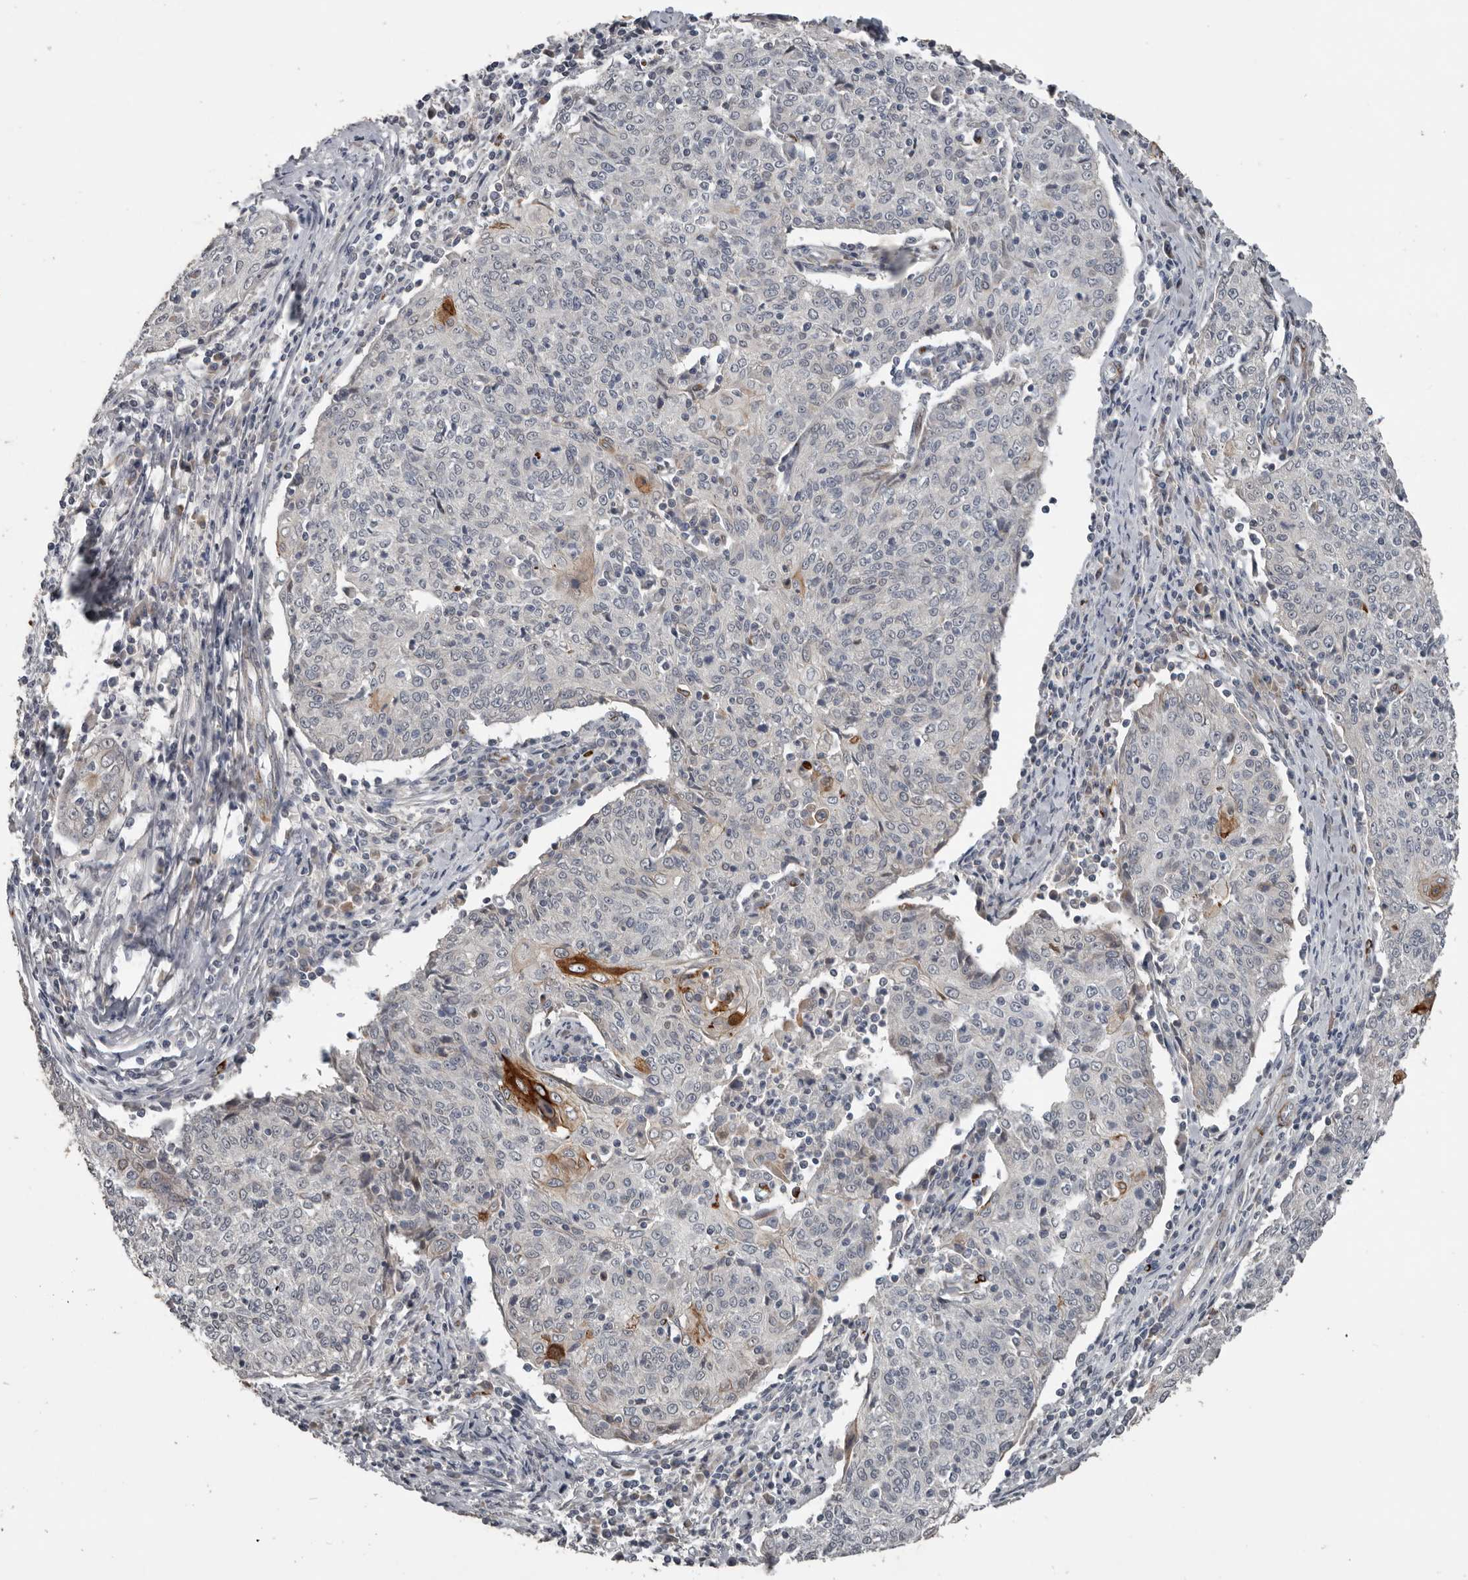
{"staining": {"intensity": "strong", "quantity": "<25%", "location": "cytoplasmic/membranous"}, "tissue": "cervical cancer", "cell_type": "Tumor cells", "image_type": "cancer", "snomed": [{"axis": "morphology", "description": "Squamous cell carcinoma, NOS"}, {"axis": "topography", "description": "Cervix"}], "caption": "IHC staining of cervical cancer, which shows medium levels of strong cytoplasmic/membranous expression in about <25% of tumor cells indicating strong cytoplasmic/membranous protein positivity. The staining was performed using DAB (3,3'-diaminobenzidine) (brown) for protein detection and nuclei were counterstained in hematoxylin (blue).", "gene": "C1orf216", "patient": {"sex": "female", "age": 48}}